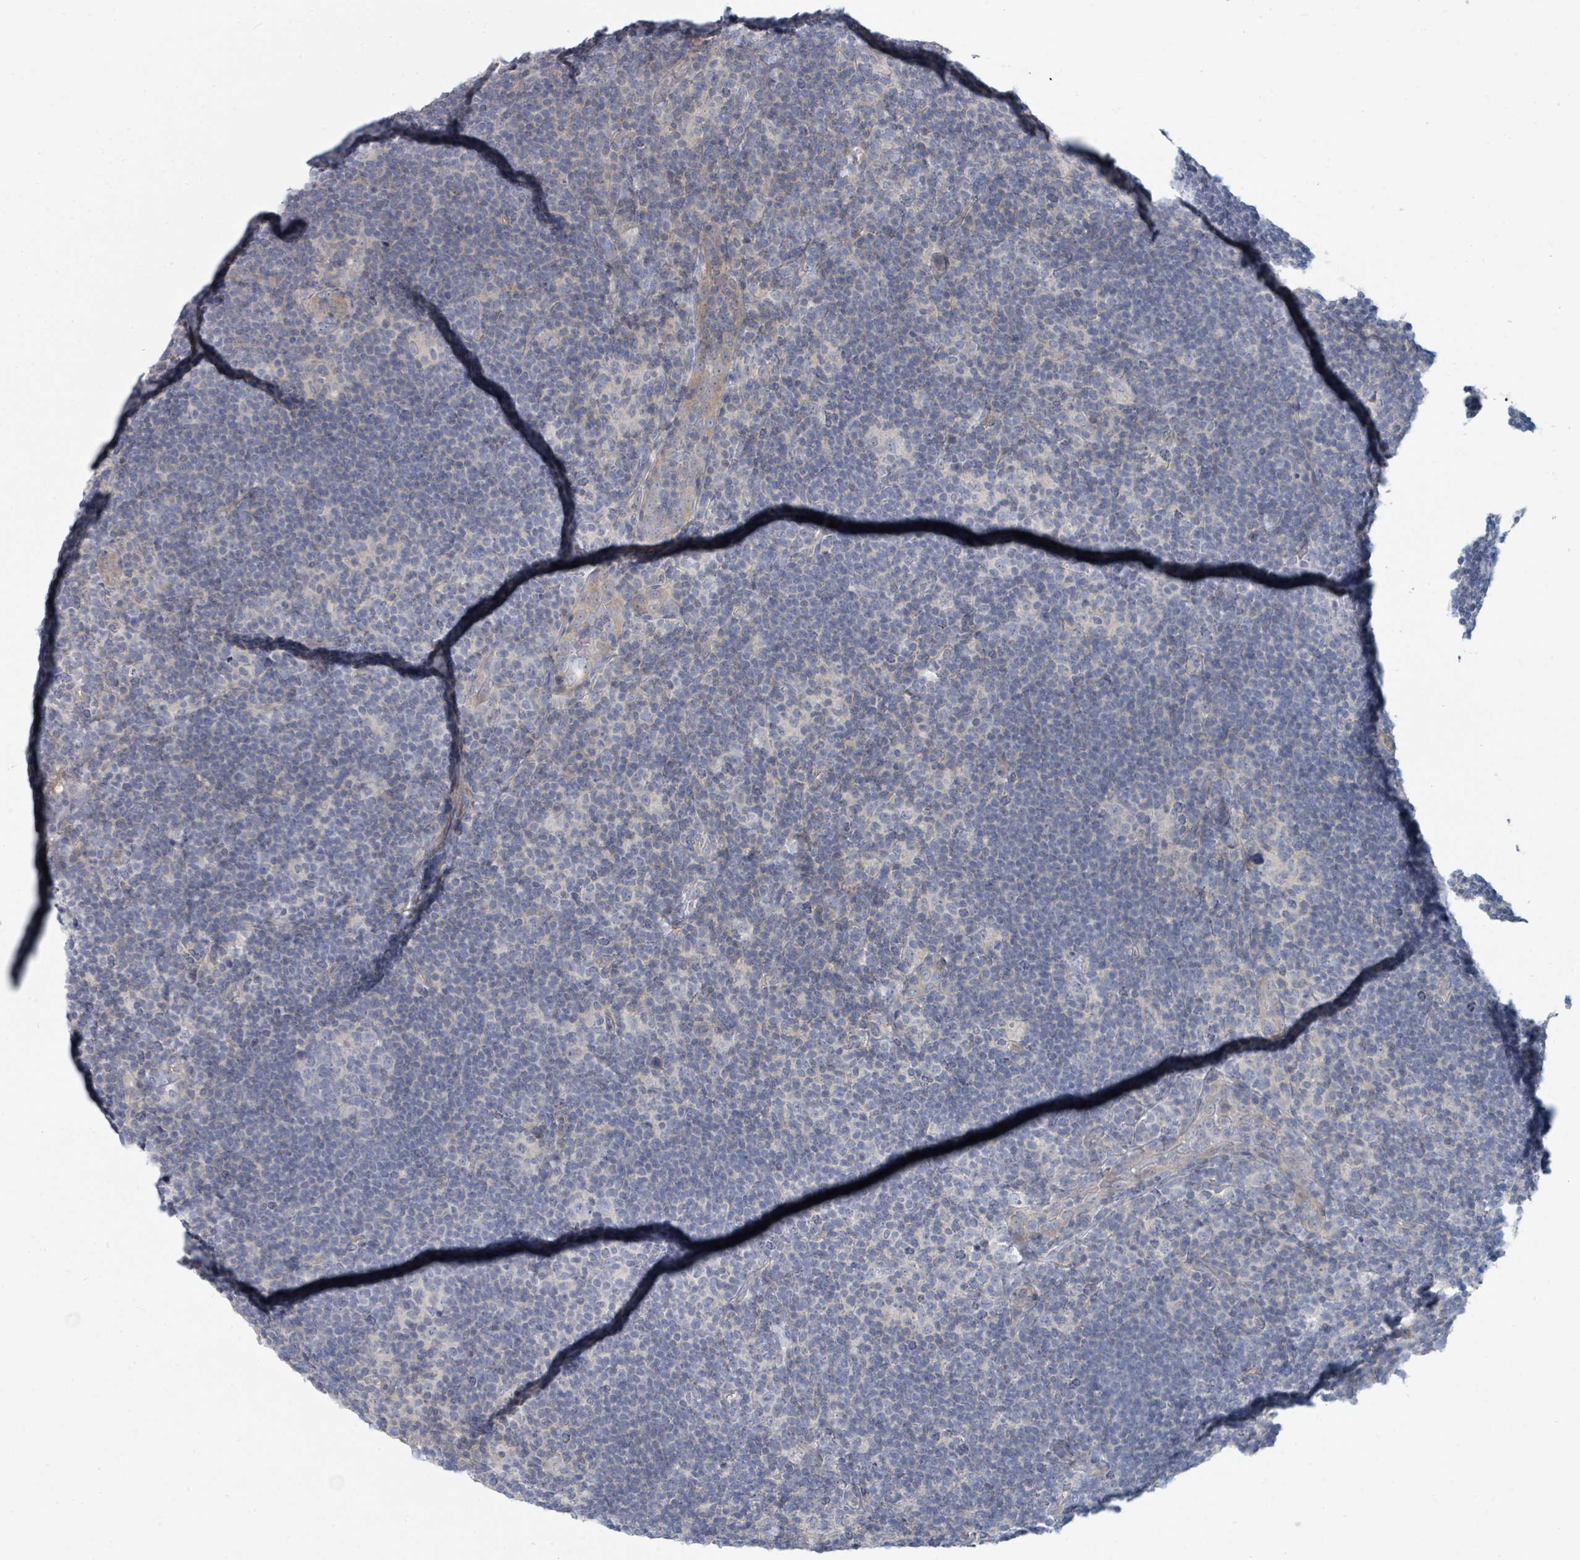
{"staining": {"intensity": "negative", "quantity": "none", "location": "none"}, "tissue": "lymphoma", "cell_type": "Tumor cells", "image_type": "cancer", "snomed": [{"axis": "morphology", "description": "Hodgkin's disease, NOS"}, {"axis": "topography", "description": "Lymph node"}], "caption": "A high-resolution micrograph shows IHC staining of lymphoma, which demonstrates no significant staining in tumor cells.", "gene": "SLC25A45", "patient": {"sex": "female", "age": 57}}